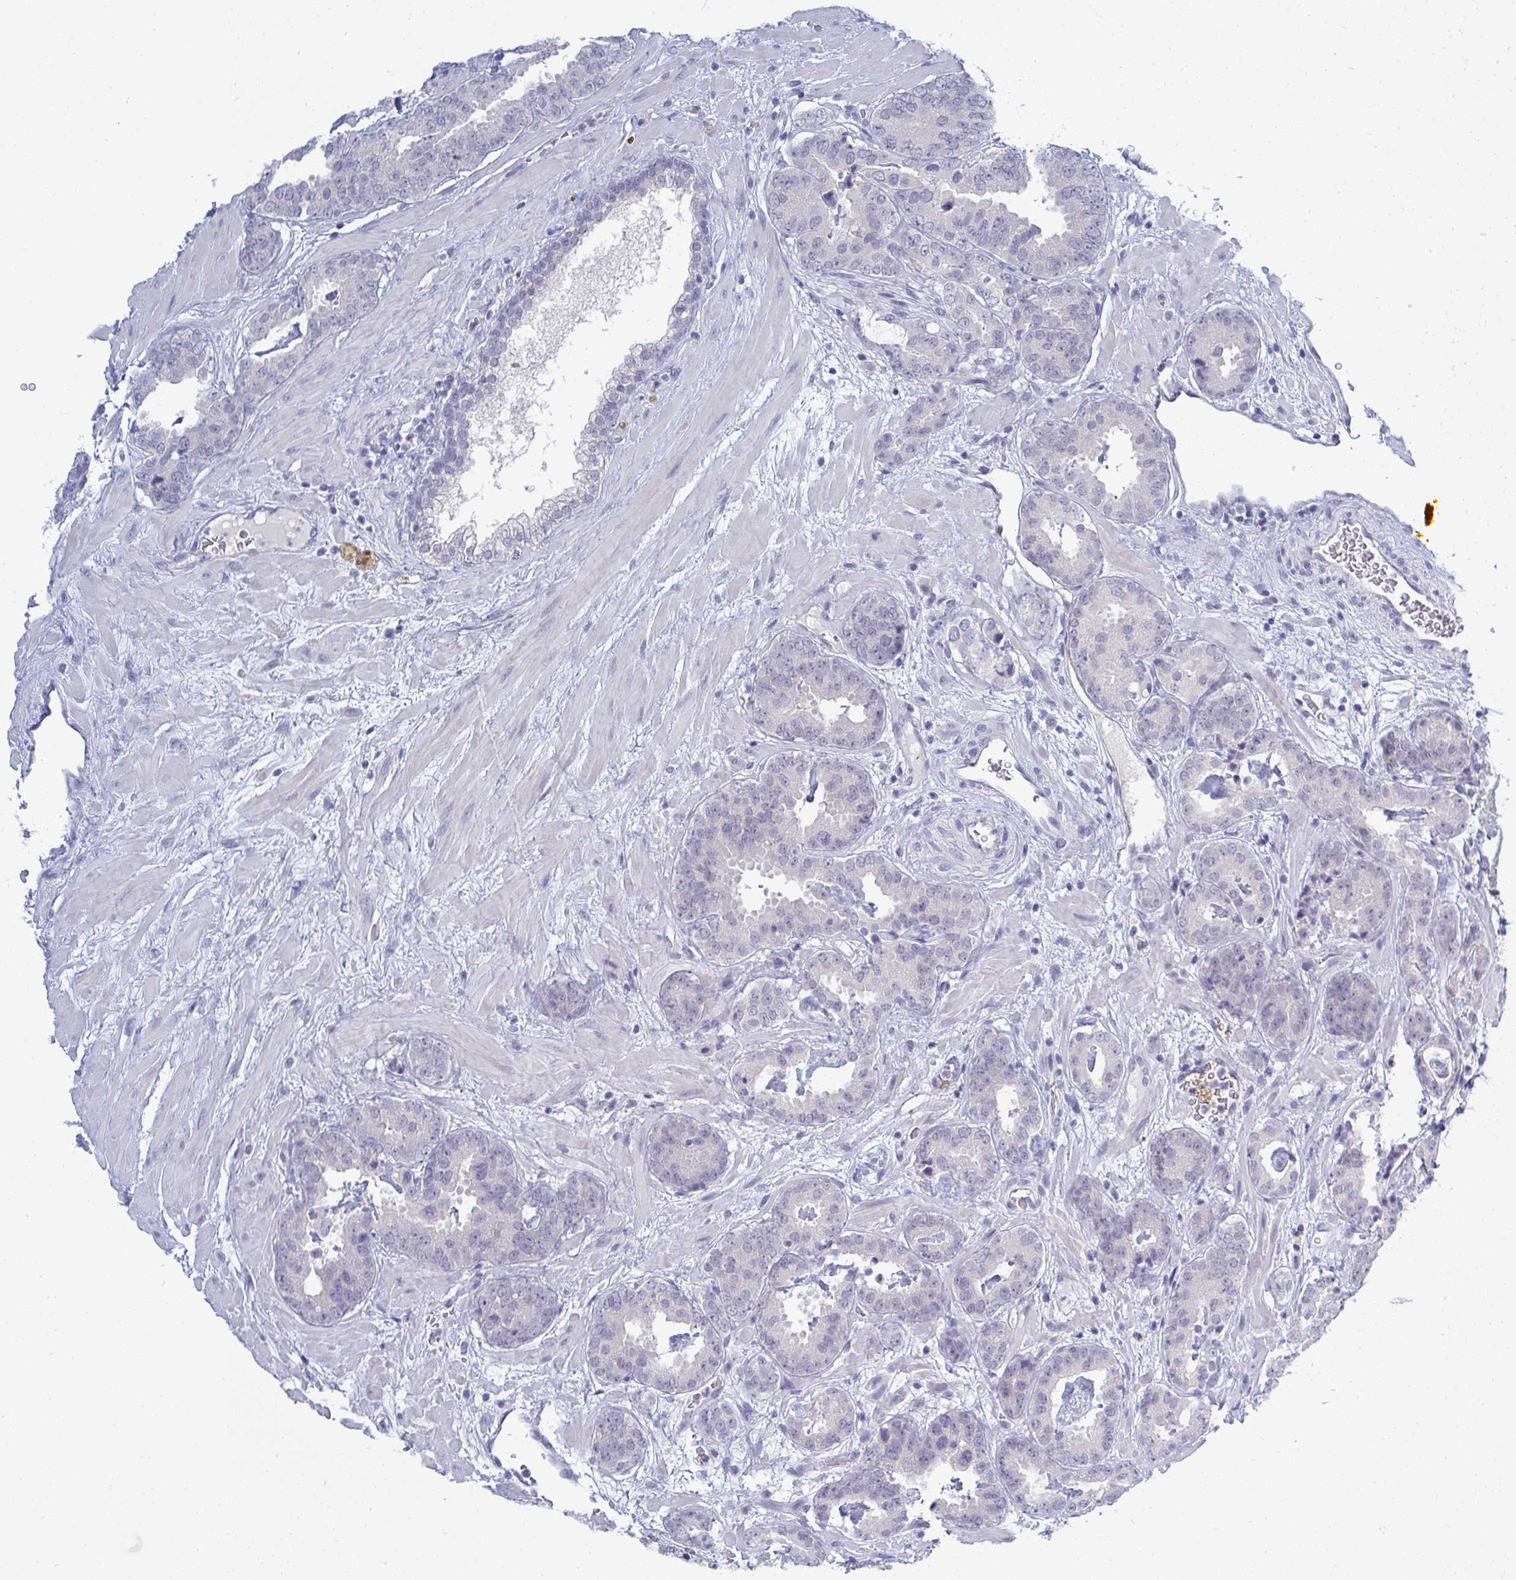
{"staining": {"intensity": "negative", "quantity": "none", "location": "none"}, "tissue": "prostate cancer", "cell_type": "Tumor cells", "image_type": "cancer", "snomed": [{"axis": "morphology", "description": "Adenocarcinoma, Low grade"}, {"axis": "topography", "description": "Prostate"}], "caption": "Tumor cells are negative for protein expression in human prostate cancer. (DAB (3,3'-diaminobenzidine) immunohistochemistry with hematoxylin counter stain).", "gene": "TMEM82", "patient": {"sex": "male", "age": 62}}